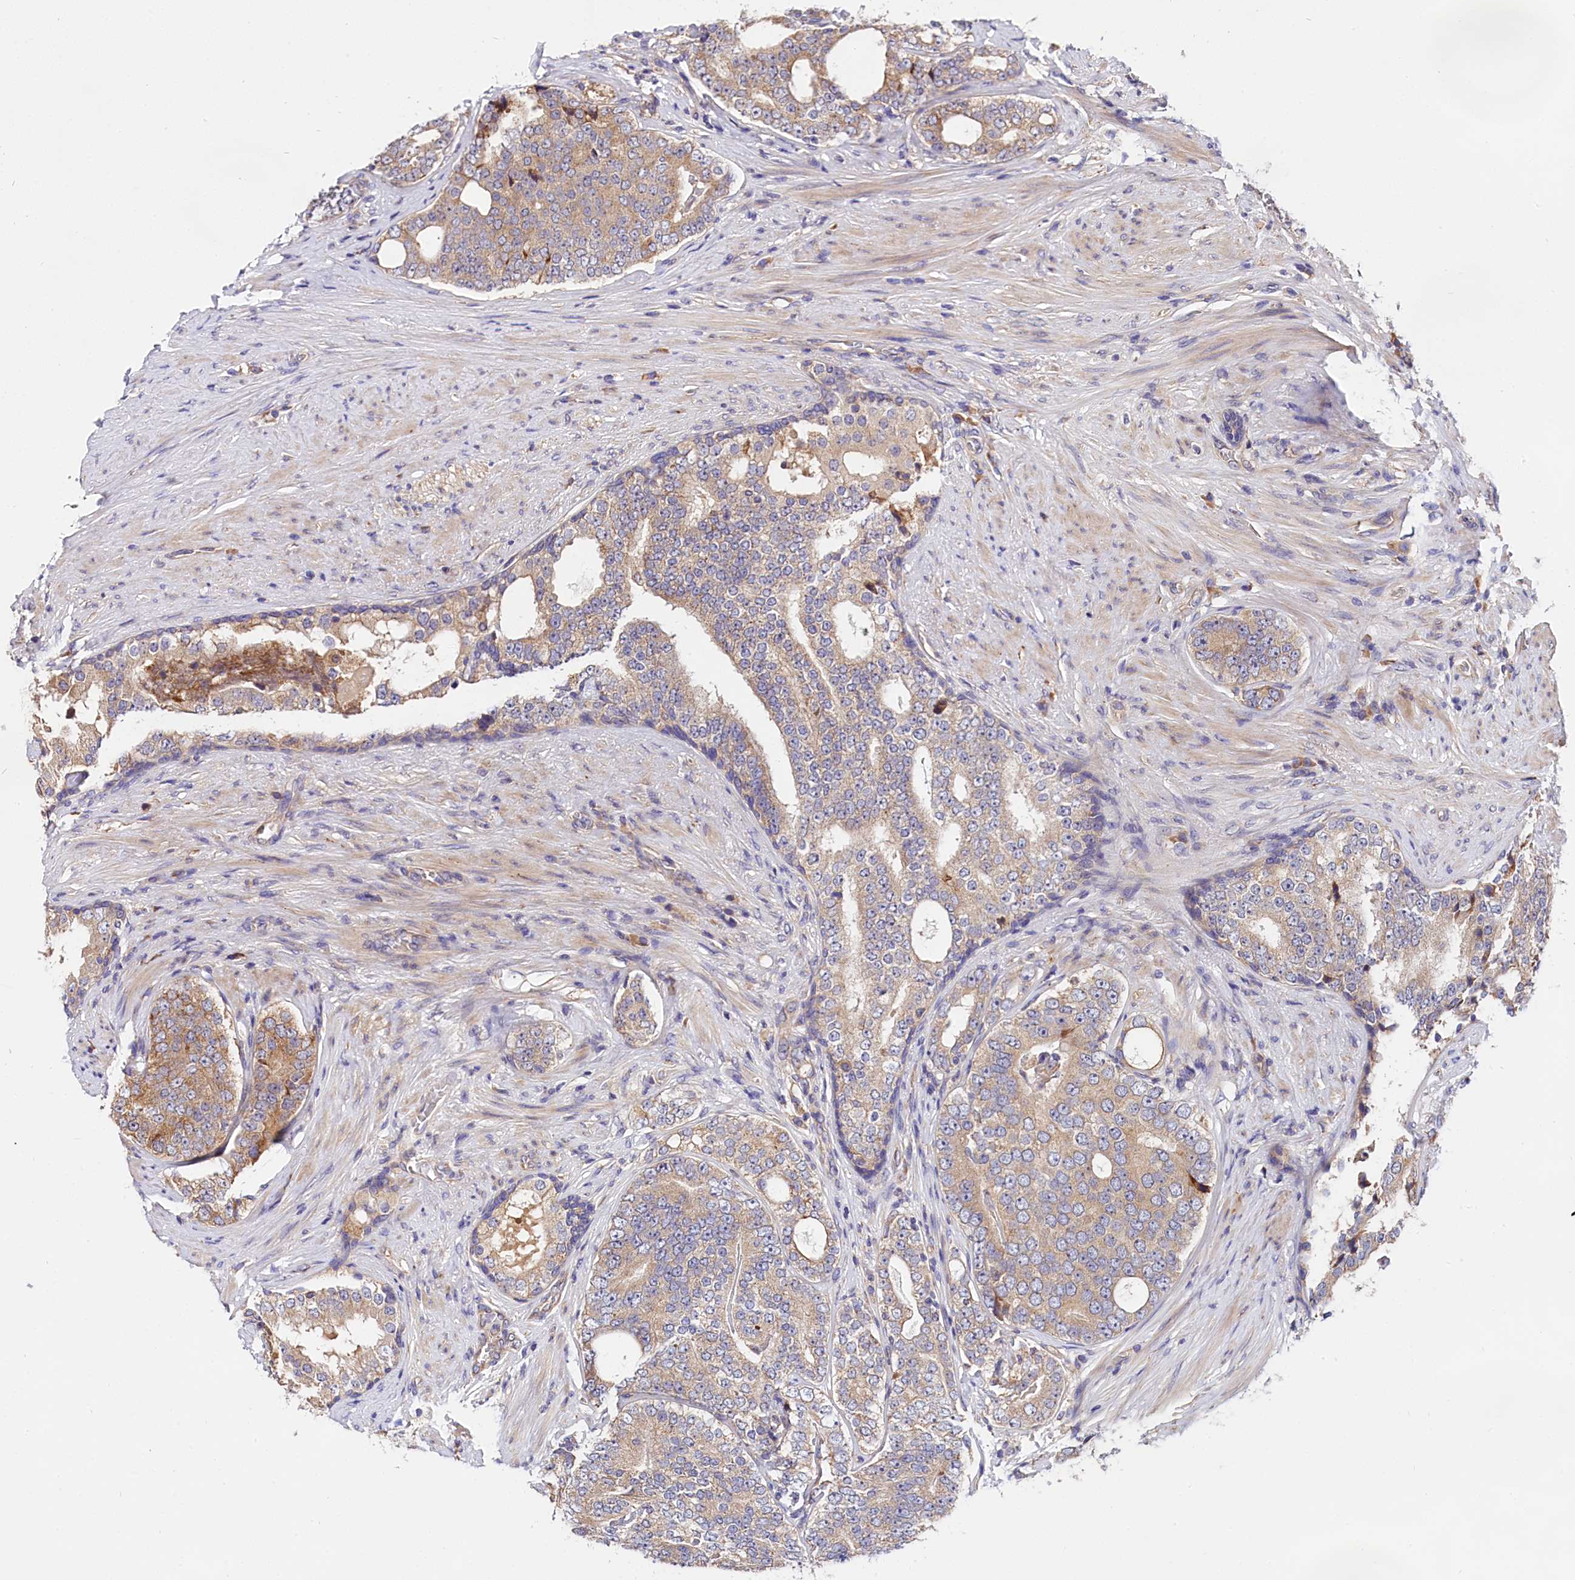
{"staining": {"intensity": "moderate", "quantity": "25%-75%", "location": "cytoplasmic/membranous"}, "tissue": "prostate cancer", "cell_type": "Tumor cells", "image_type": "cancer", "snomed": [{"axis": "morphology", "description": "Adenocarcinoma, High grade"}, {"axis": "topography", "description": "Prostate"}], "caption": "Immunohistochemical staining of human prostate cancer shows medium levels of moderate cytoplasmic/membranous staining in approximately 25%-75% of tumor cells.", "gene": "SPG11", "patient": {"sex": "male", "age": 56}}